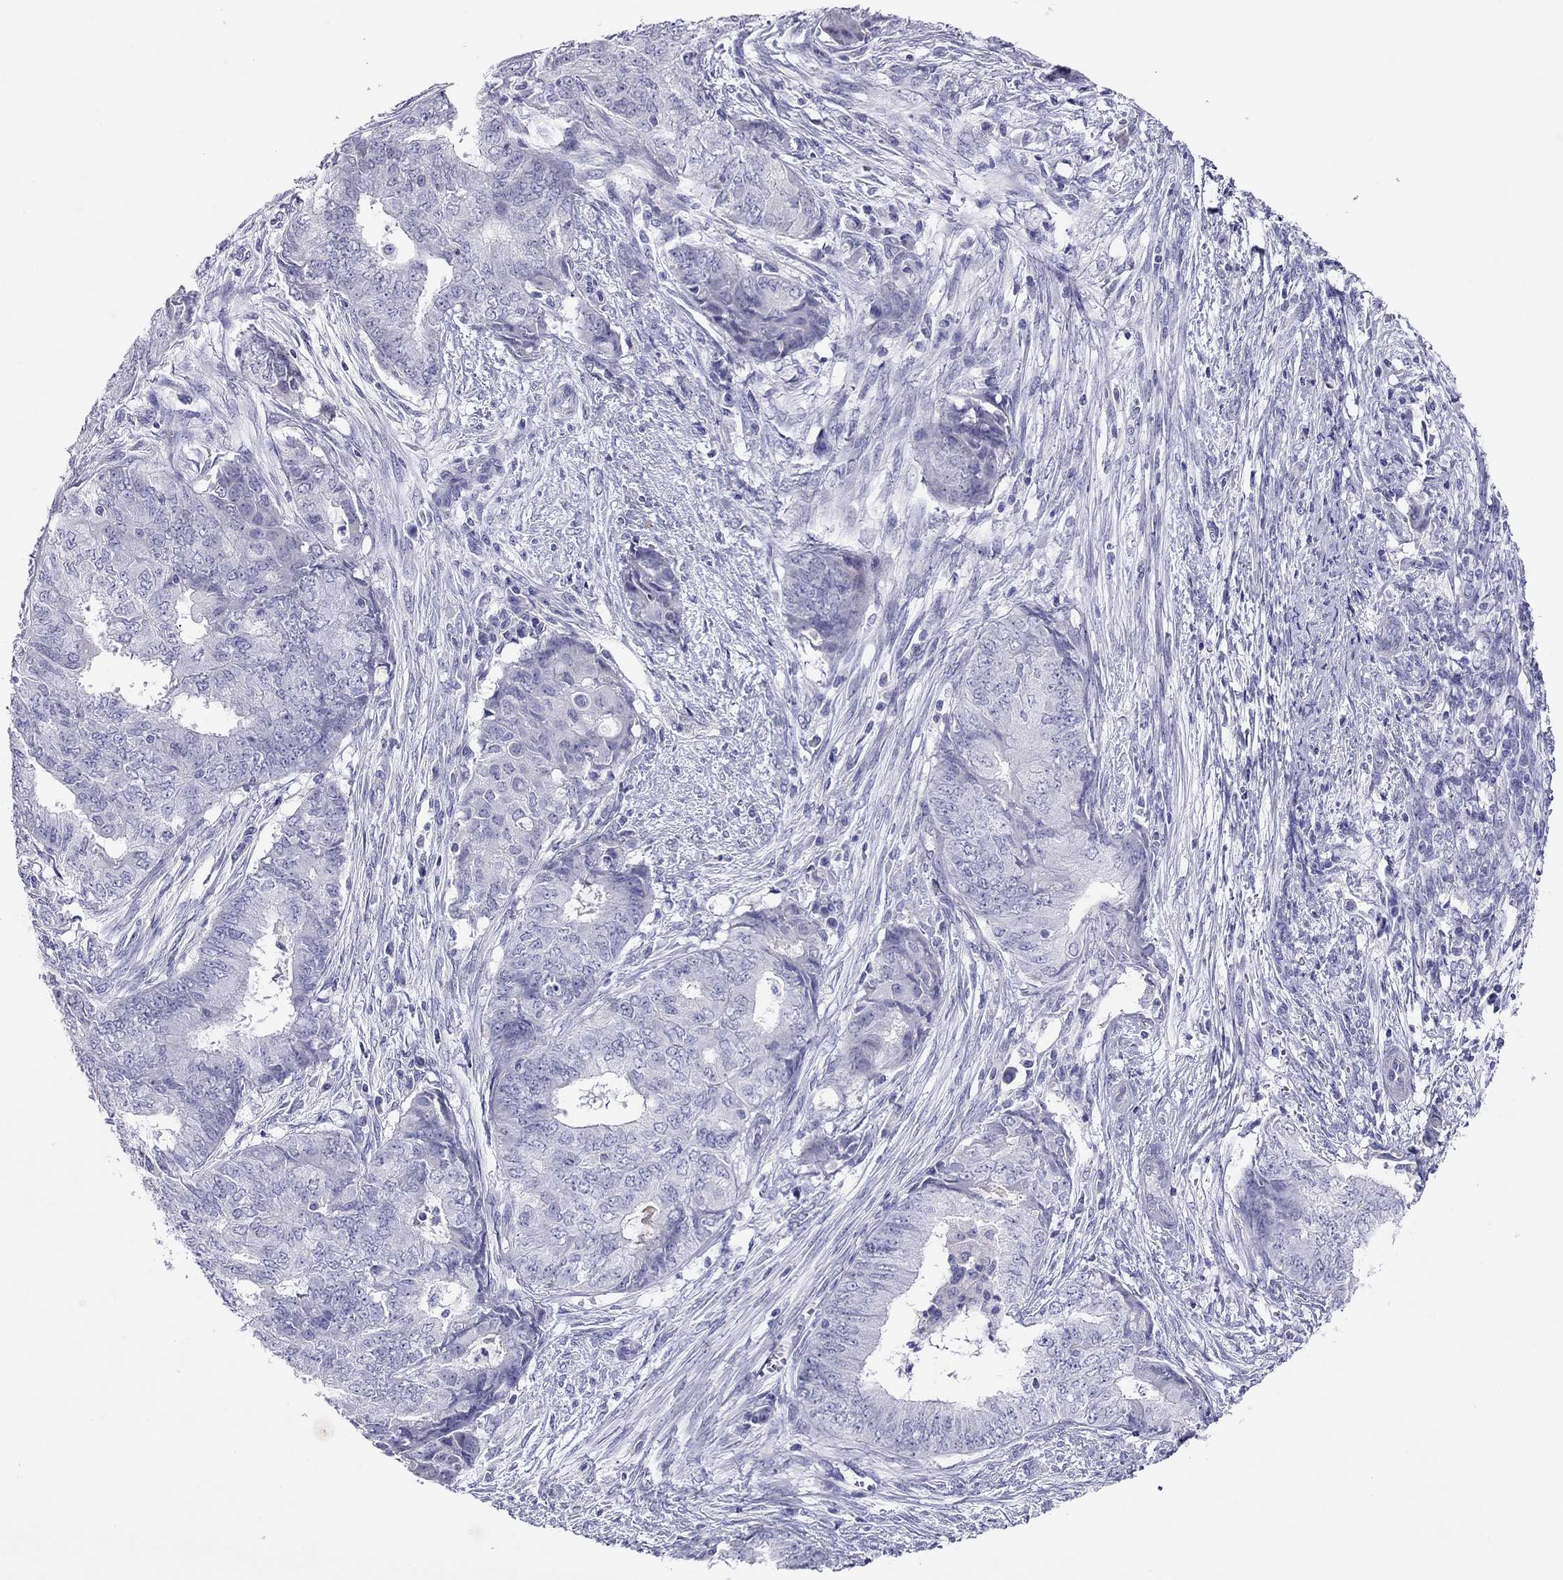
{"staining": {"intensity": "negative", "quantity": "none", "location": "none"}, "tissue": "endometrial cancer", "cell_type": "Tumor cells", "image_type": "cancer", "snomed": [{"axis": "morphology", "description": "Adenocarcinoma, NOS"}, {"axis": "topography", "description": "Endometrium"}], "caption": "Immunohistochemistry (IHC) micrograph of adenocarcinoma (endometrial) stained for a protein (brown), which reveals no expression in tumor cells.", "gene": "CAPNS2", "patient": {"sex": "female", "age": 62}}